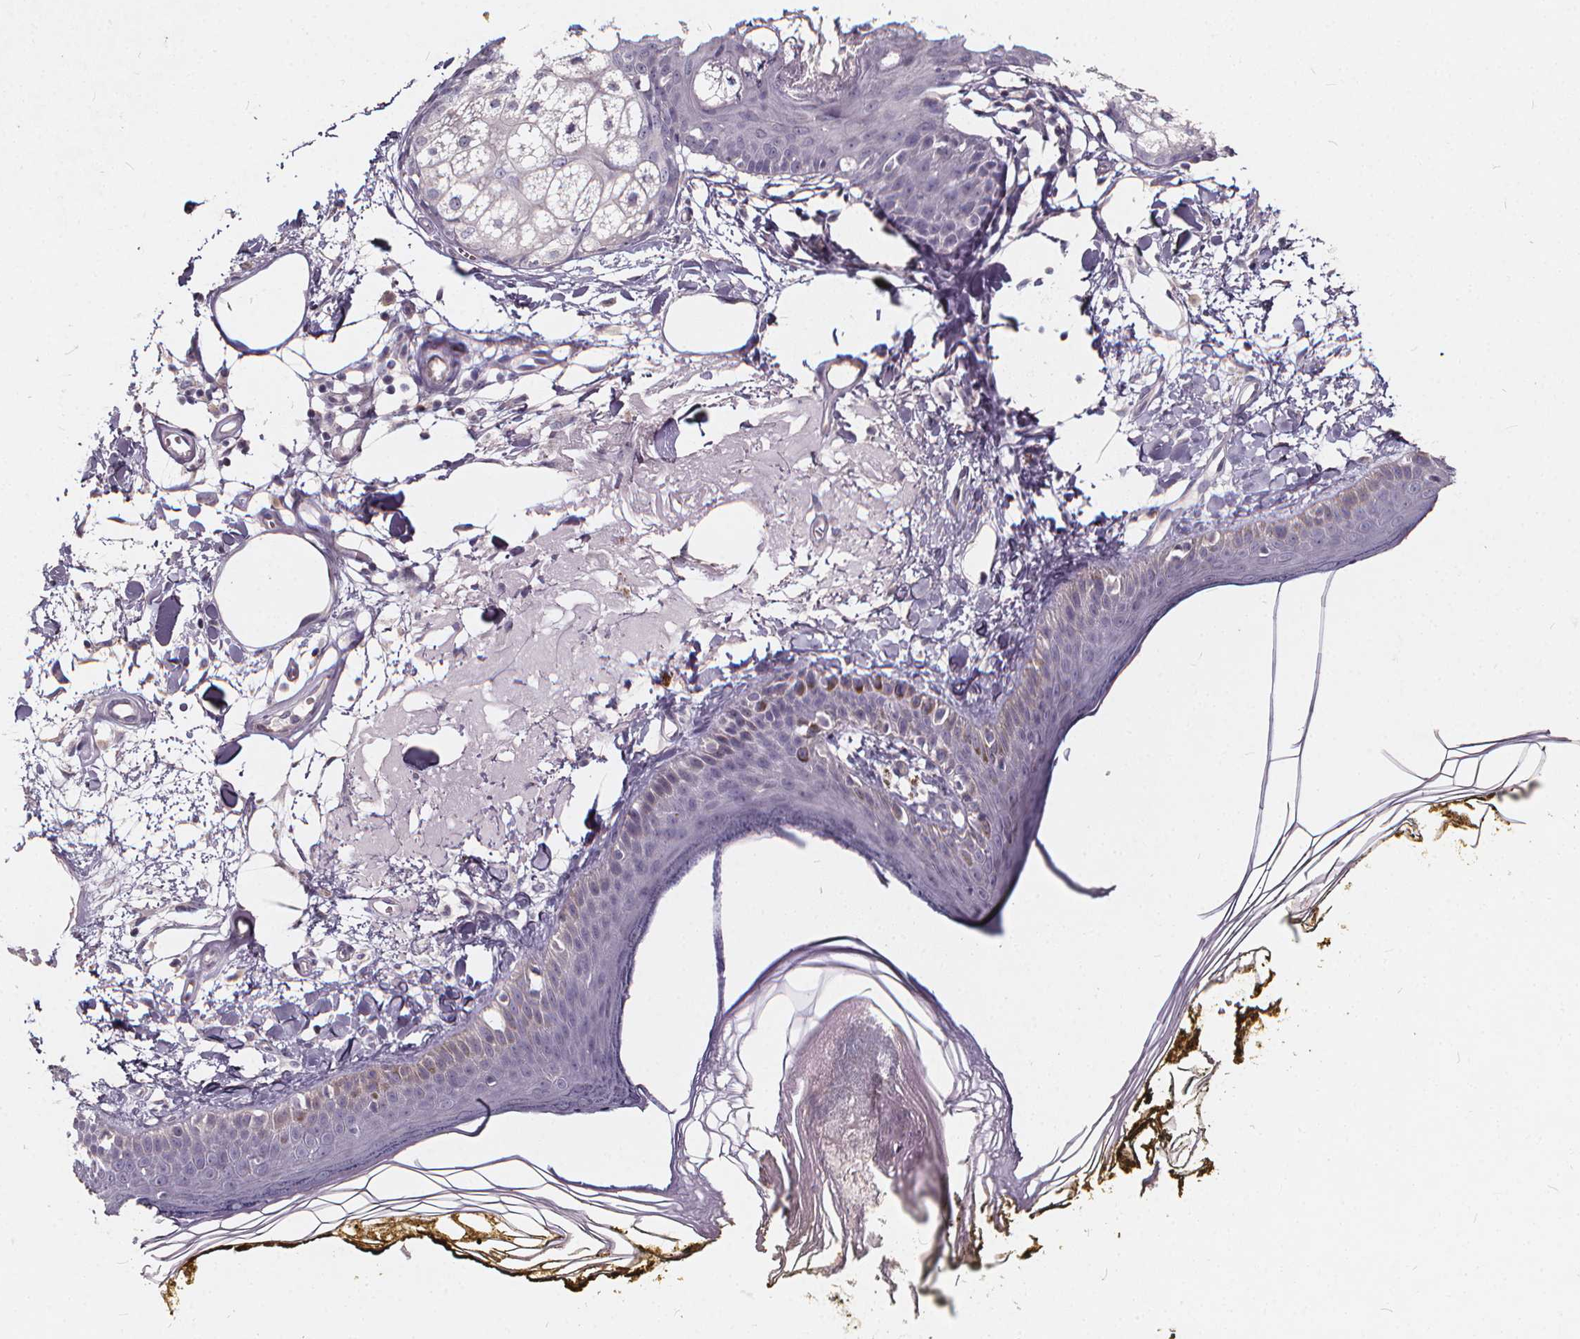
{"staining": {"intensity": "negative", "quantity": "none", "location": "none"}, "tissue": "skin", "cell_type": "Fibroblasts", "image_type": "normal", "snomed": [{"axis": "morphology", "description": "Normal tissue, NOS"}, {"axis": "topography", "description": "Skin"}], "caption": "Immunohistochemical staining of unremarkable human skin reveals no significant staining in fibroblasts. (DAB IHC with hematoxylin counter stain).", "gene": "TSPAN14", "patient": {"sex": "male", "age": 76}}